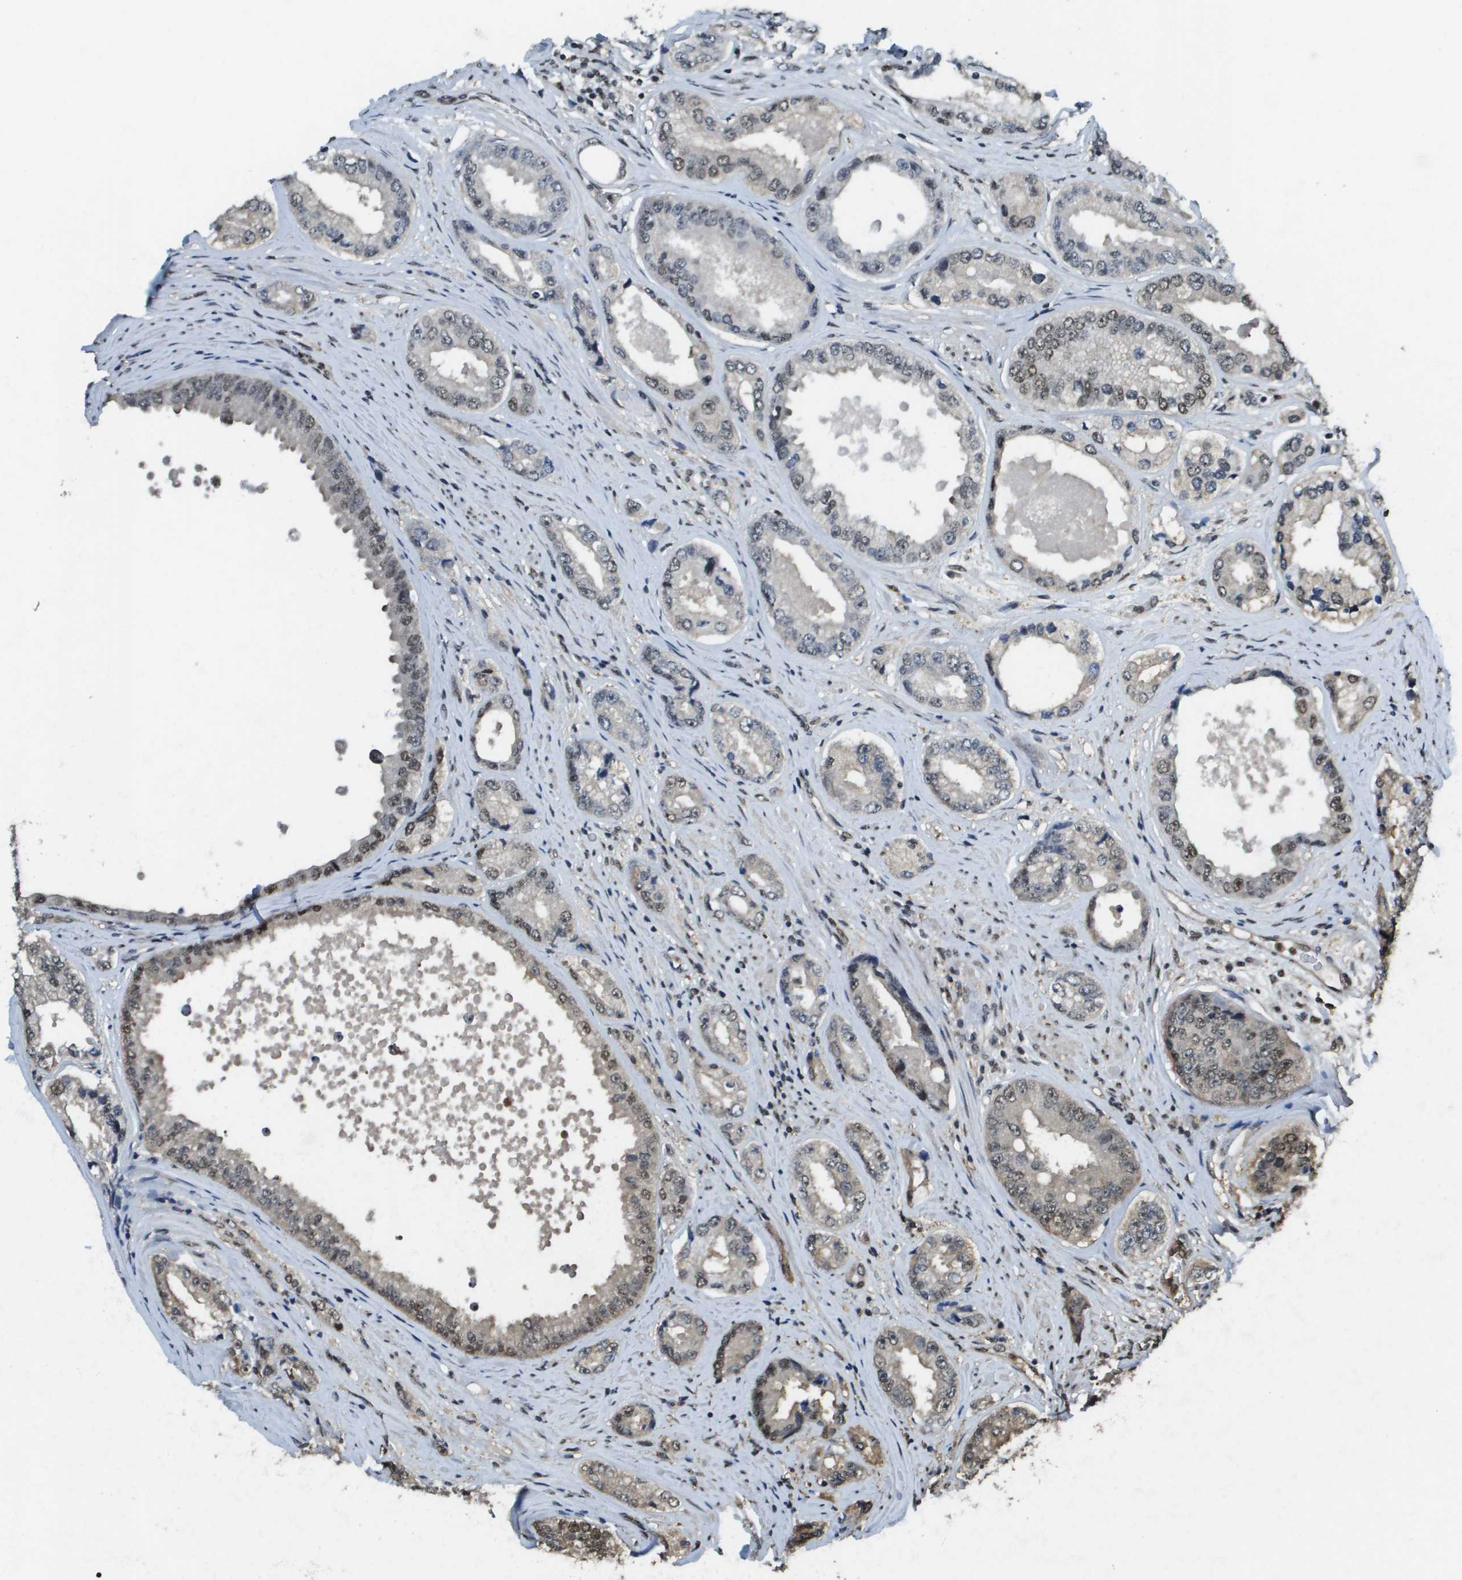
{"staining": {"intensity": "moderate", "quantity": "<25%", "location": "nuclear"}, "tissue": "prostate cancer", "cell_type": "Tumor cells", "image_type": "cancer", "snomed": [{"axis": "morphology", "description": "Adenocarcinoma, High grade"}, {"axis": "topography", "description": "Prostate"}], "caption": "Prostate adenocarcinoma (high-grade) tissue shows moderate nuclear staining in approximately <25% of tumor cells, visualized by immunohistochemistry.", "gene": "SP100", "patient": {"sex": "male", "age": 61}}